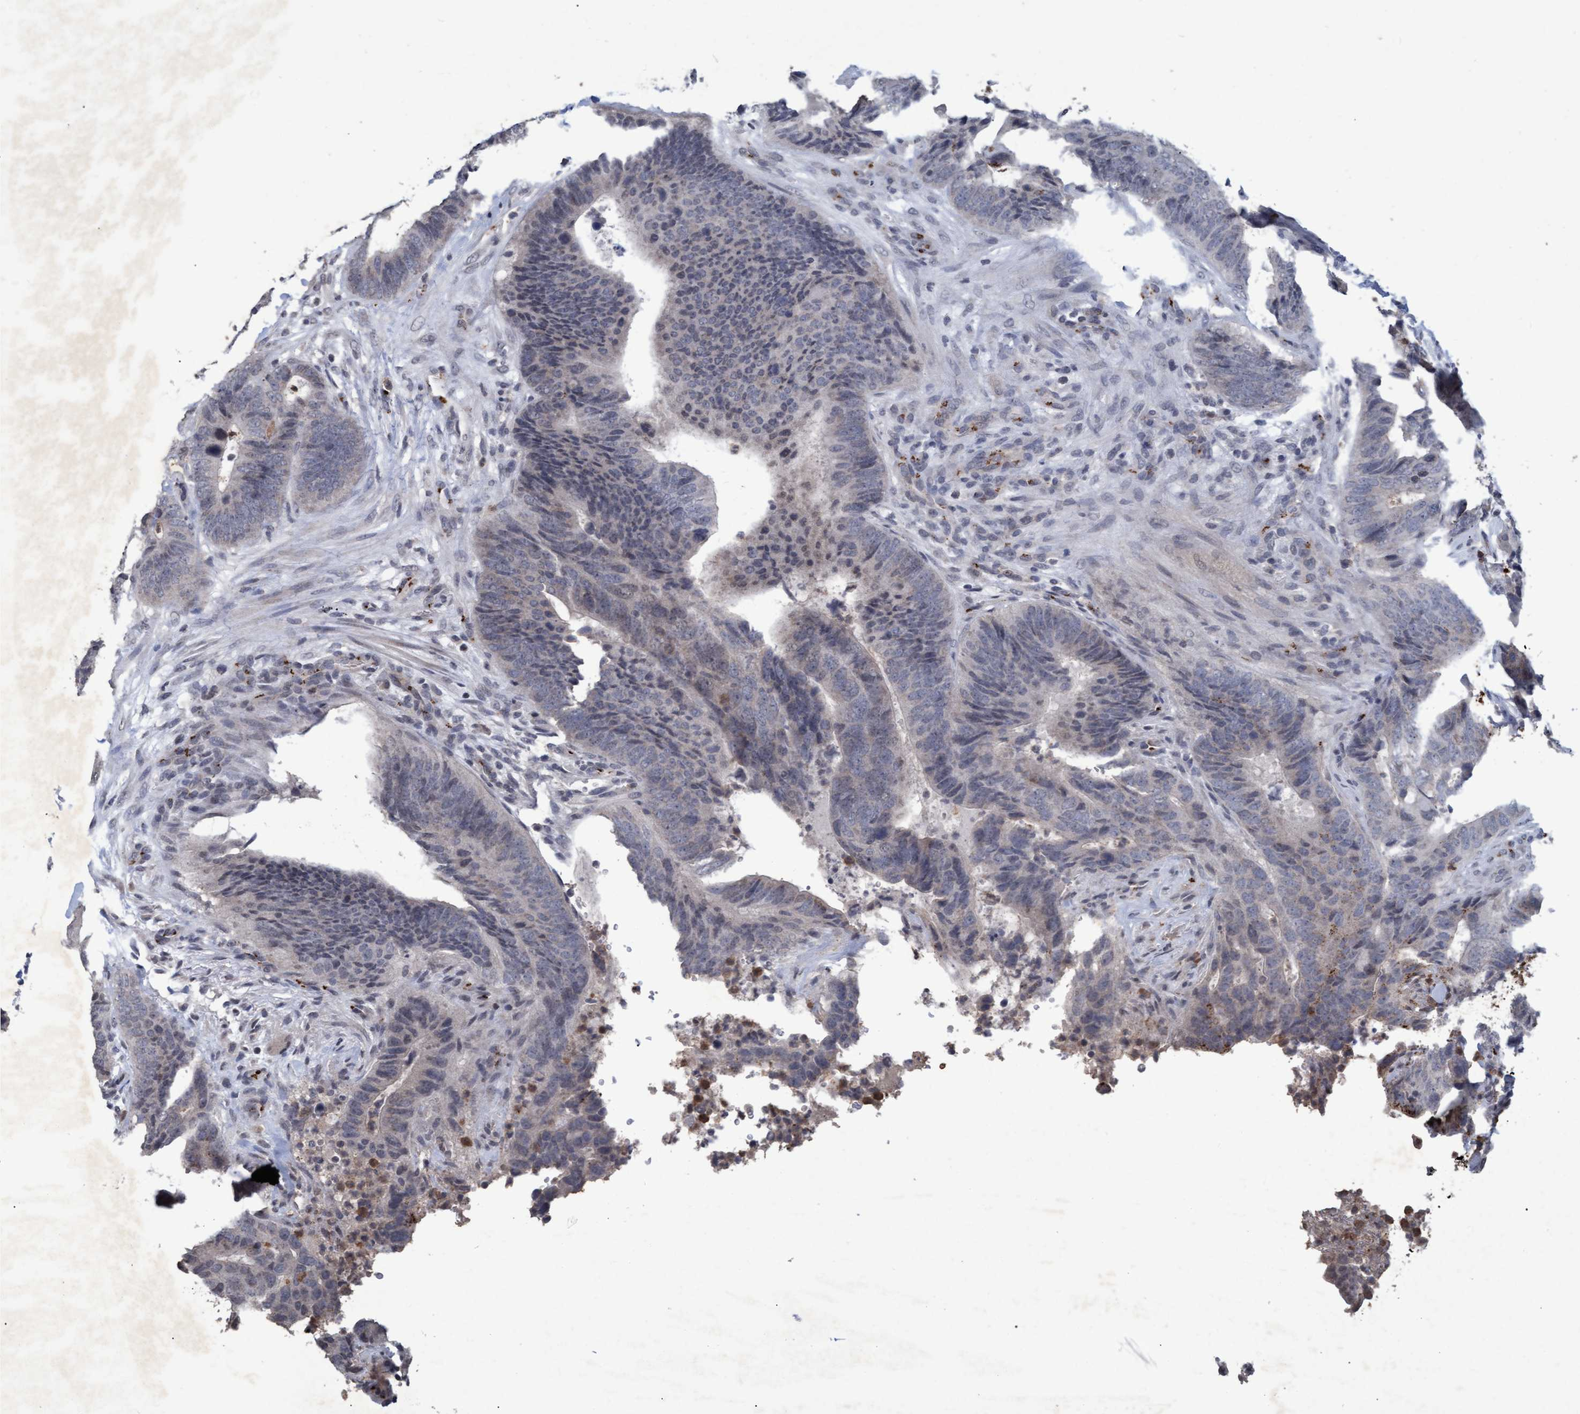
{"staining": {"intensity": "moderate", "quantity": "<25%", "location": "cytoplasmic/membranous"}, "tissue": "colorectal cancer", "cell_type": "Tumor cells", "image_type": "cancer", "snomed": [{"axis": "morphology", "description": "Adenocarcinoma, NOS"}, {"axis": "topography", "description": "Colon"}], "caption": "Adenocarcinoma (colorectal) stained with a protein marker displays moderate staining in tumor cells.", "gene": "GALC", "patient": {"sex": "male", "age": 56}}